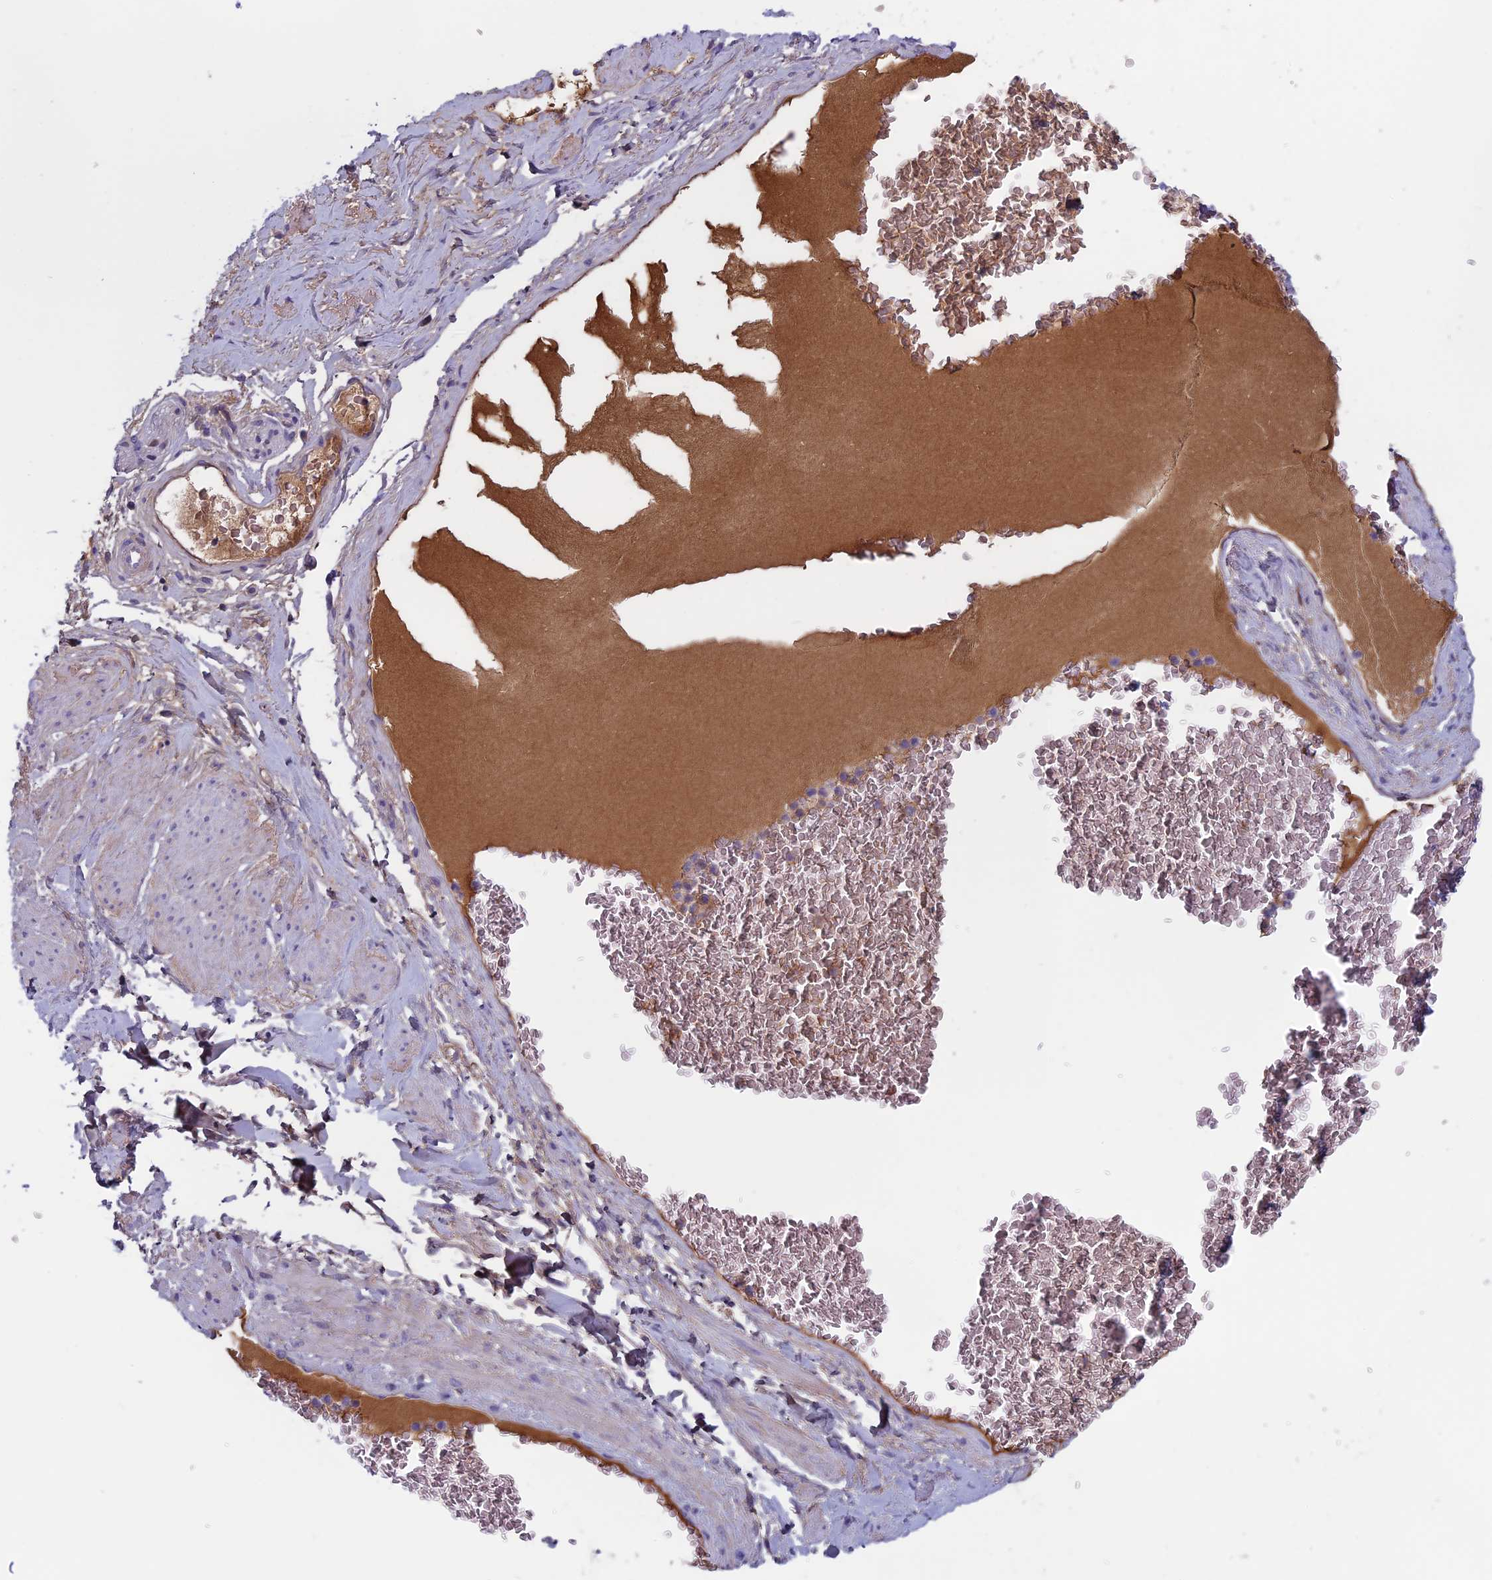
{"staining": {"intensity": "negative", "quantity": "none", "location": "none"}, "tissue": "soft tissue", "cell_type": "Chondrocytes", "image_type": "normal", "snomed": [{"axis": "morphology", "description": "Normal tissue, NOS"}, {"axis": "morphology", "description": "Adenocarcinoma, NOS"}, {"axis": "topography", "description": "Rectum"}, {"axis": "topography", "description": "Vagina"}, {"axis": "topography", "description": "Peripheral nerve tissue"}], "caption": "Immunohistochemistry of unremarkable human soft tissue displays no expression in chondrocytes. Nuclei are stained in blue.", "gene": "ANGPTL2", "patient": {"sex": "female", "age": 71}}